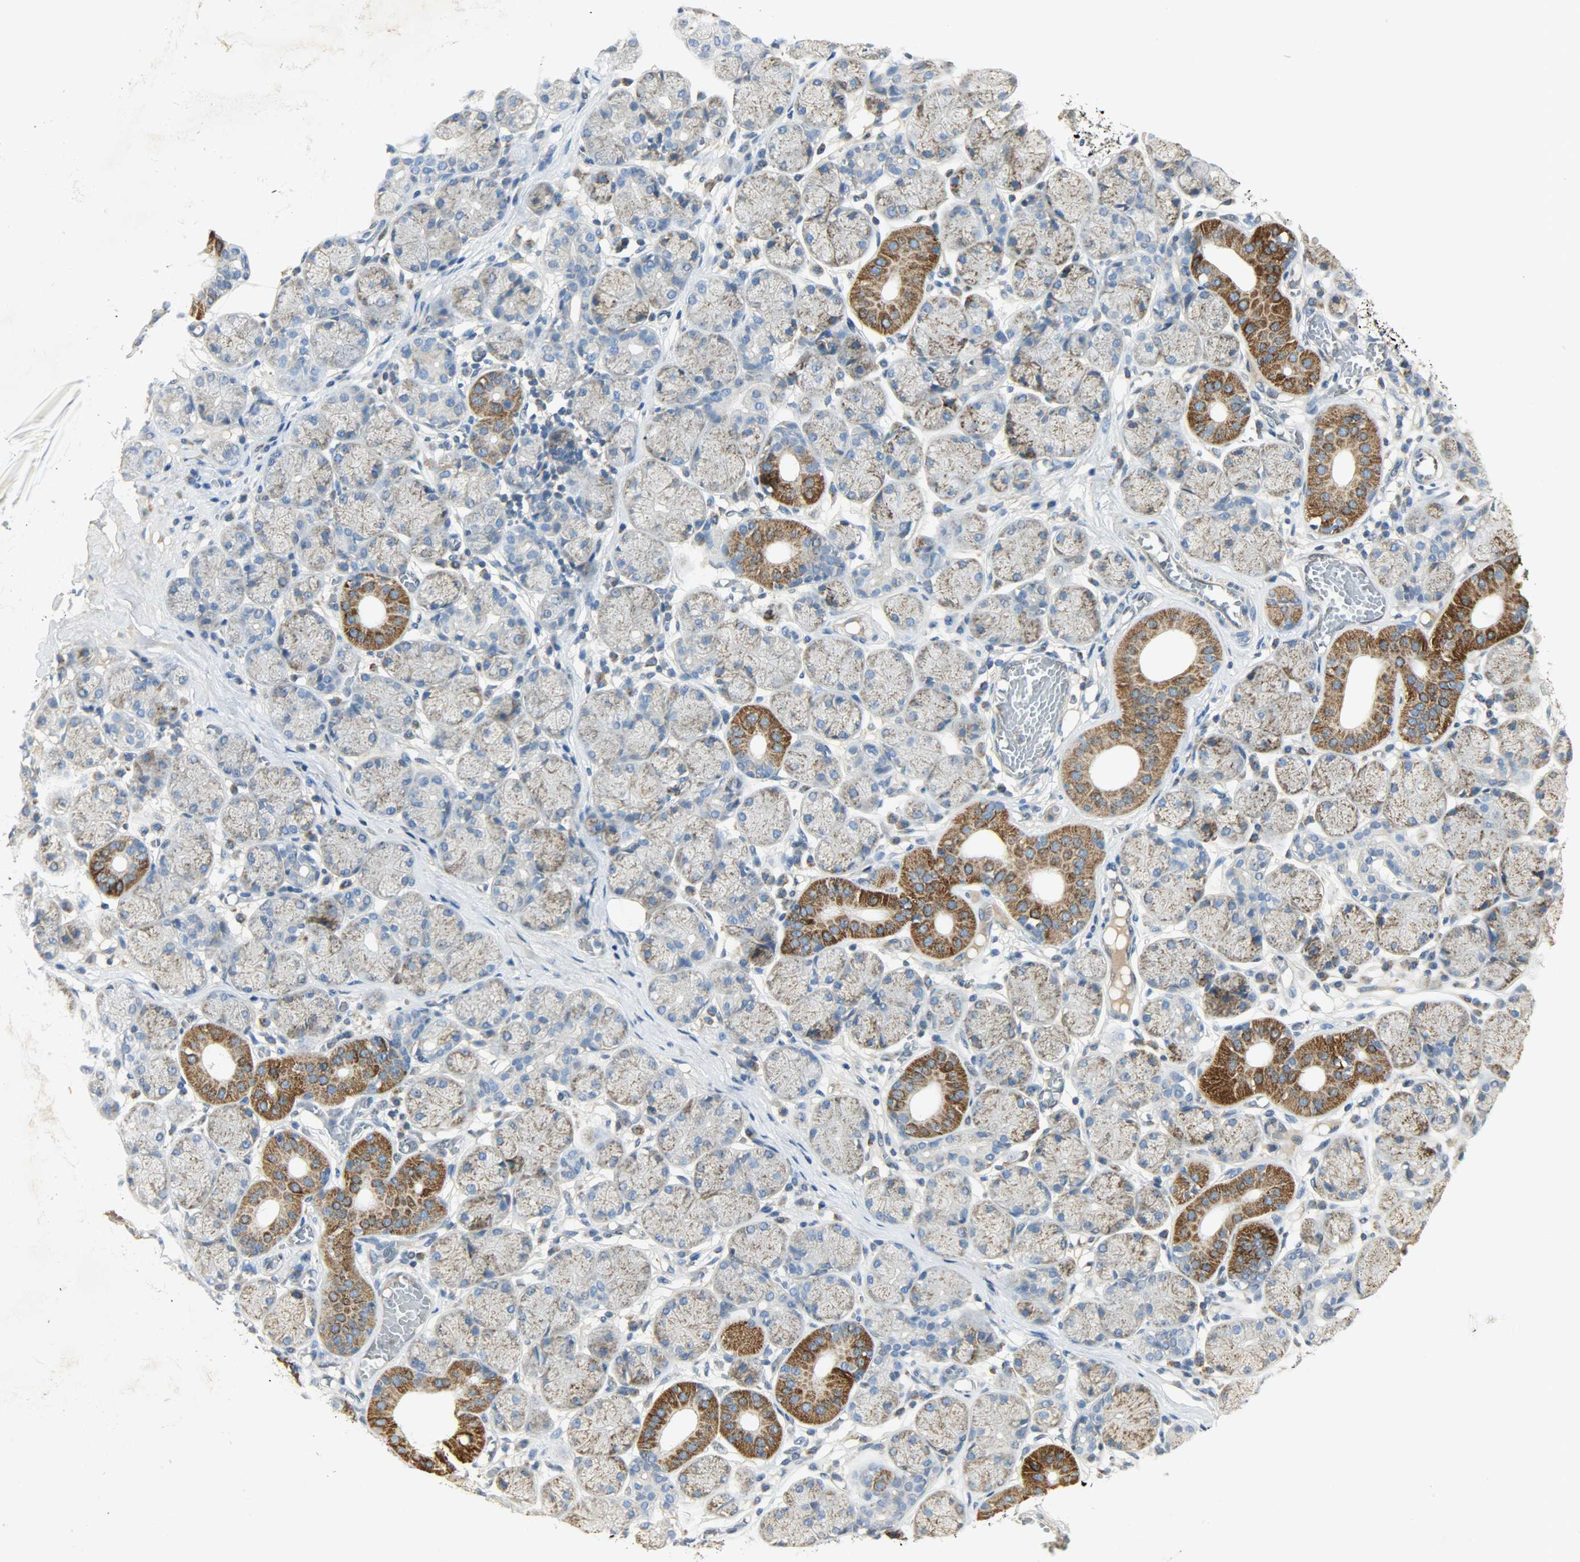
{"staining": {"intensity": "strong", "quantity": "<25%", "location": "cytoplasmic/membranous"}, "tissue": "salivary gland", "cell_type": "Glandular cells", "image_type": "normal", "snomed": [{"axis": "morphology", "description": "Normal tissue, NOS"}, {"axis": "topography", "description": "Salivary gland"}], "caption": "Immunohistochemical staining of unremarkable salivary gland reveals strong cytoplasmic/membranous protein staining in about <25% of glandular cells. The protein is stained brown, and the nuclei are stained in blue (DAB IHC with brightfield microscopy, high magnification).", "gene": "NNT", "patient": {"sex": "female", "age": 24}}